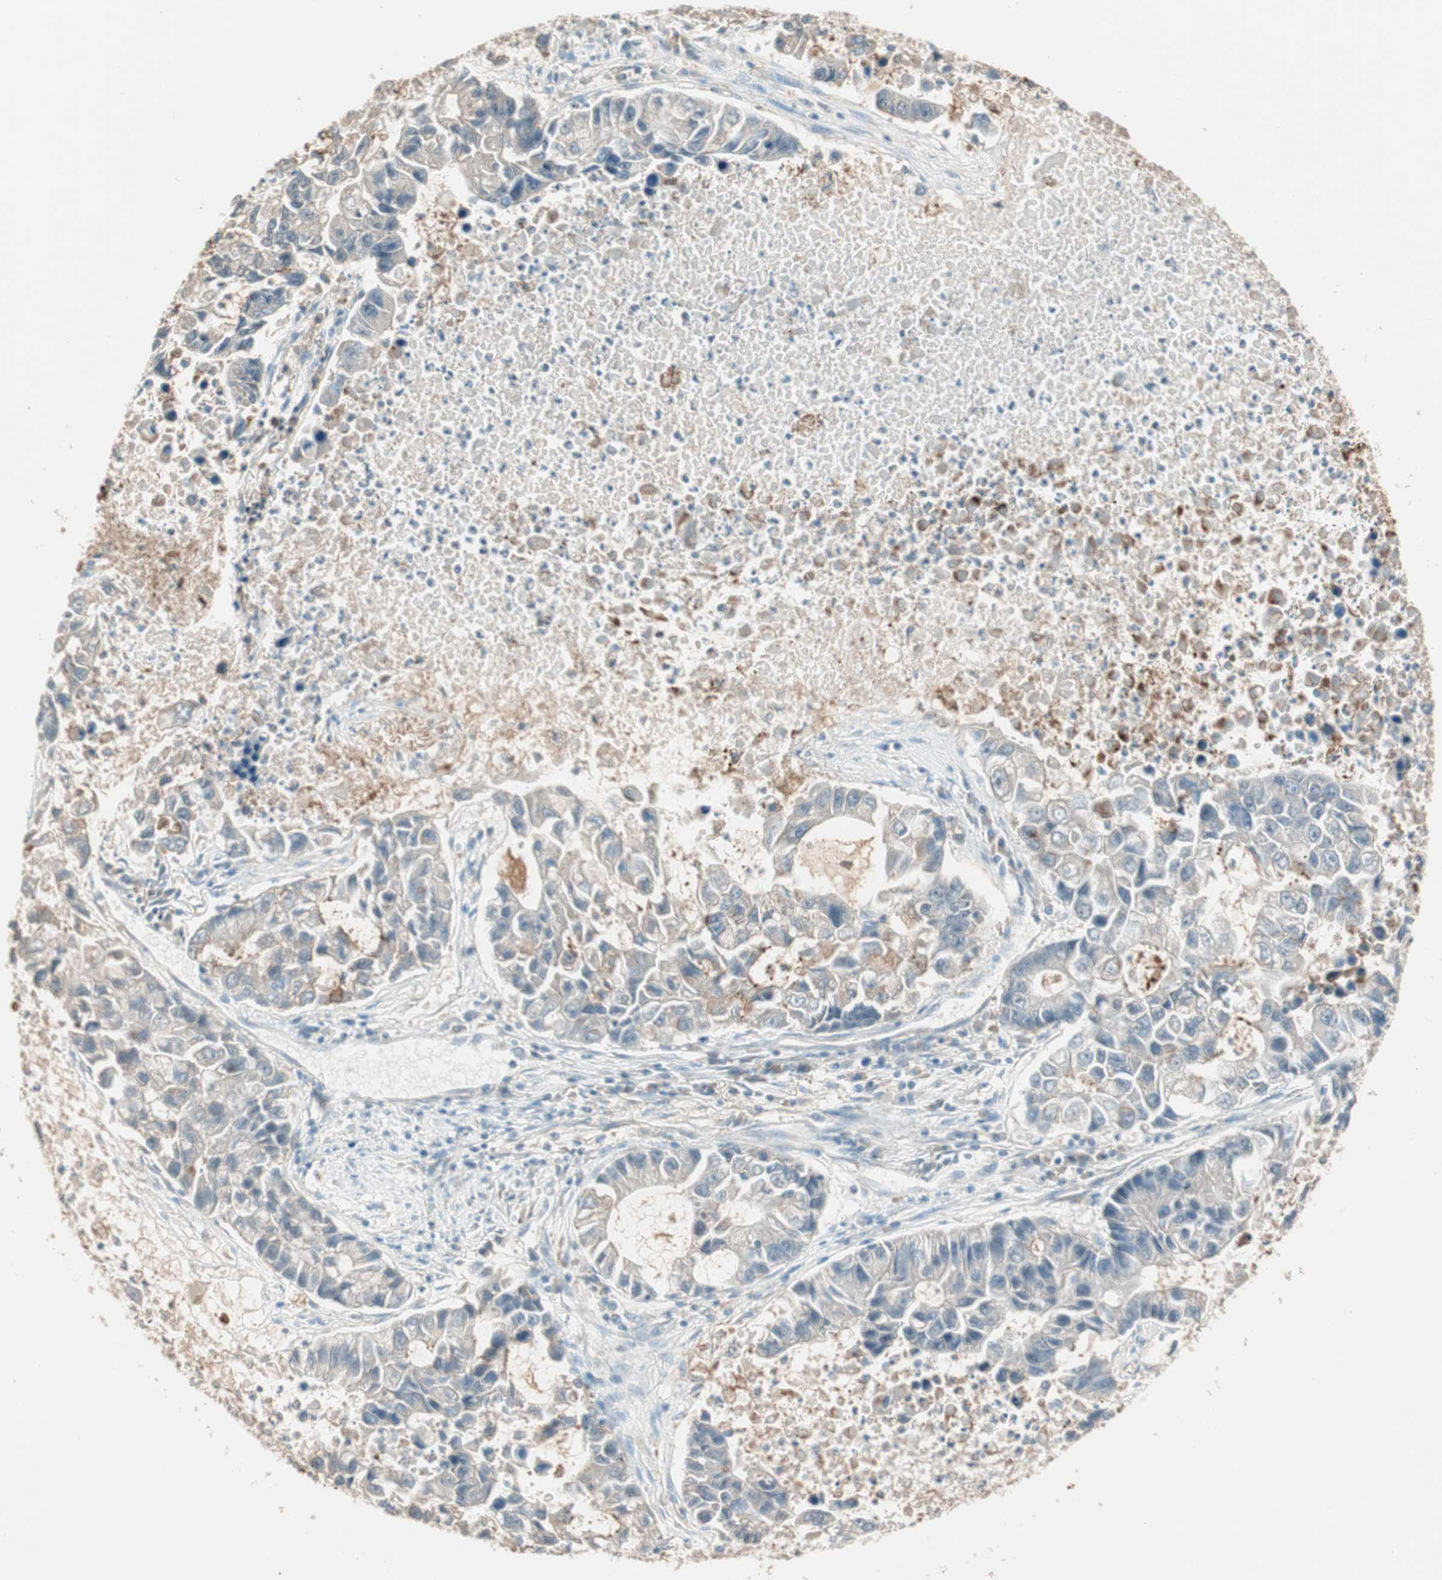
{"staining": {"intensity": "weak", "quantity": "25%-75%", "location": "cytoplasmic/membranous"}, "tissue": "lung cancer", "cell_type": "Tumor cells", "image_type": "cancer", "snomed": [{"axis": "morphology", "description": "Adenocarcinoma, NOS"}, {"axis": "topography", "description": "Lung"}], "caption": "Approximately 25%-75% of tumor cells in human lung cancer (adenocarcinoma) exhibit weak cytoplasmic/membranous protein expression as visualized by brown immunohistochemical staining.", "gene": "SEC16A", "patient": {"sex": "female", "age": 51}}